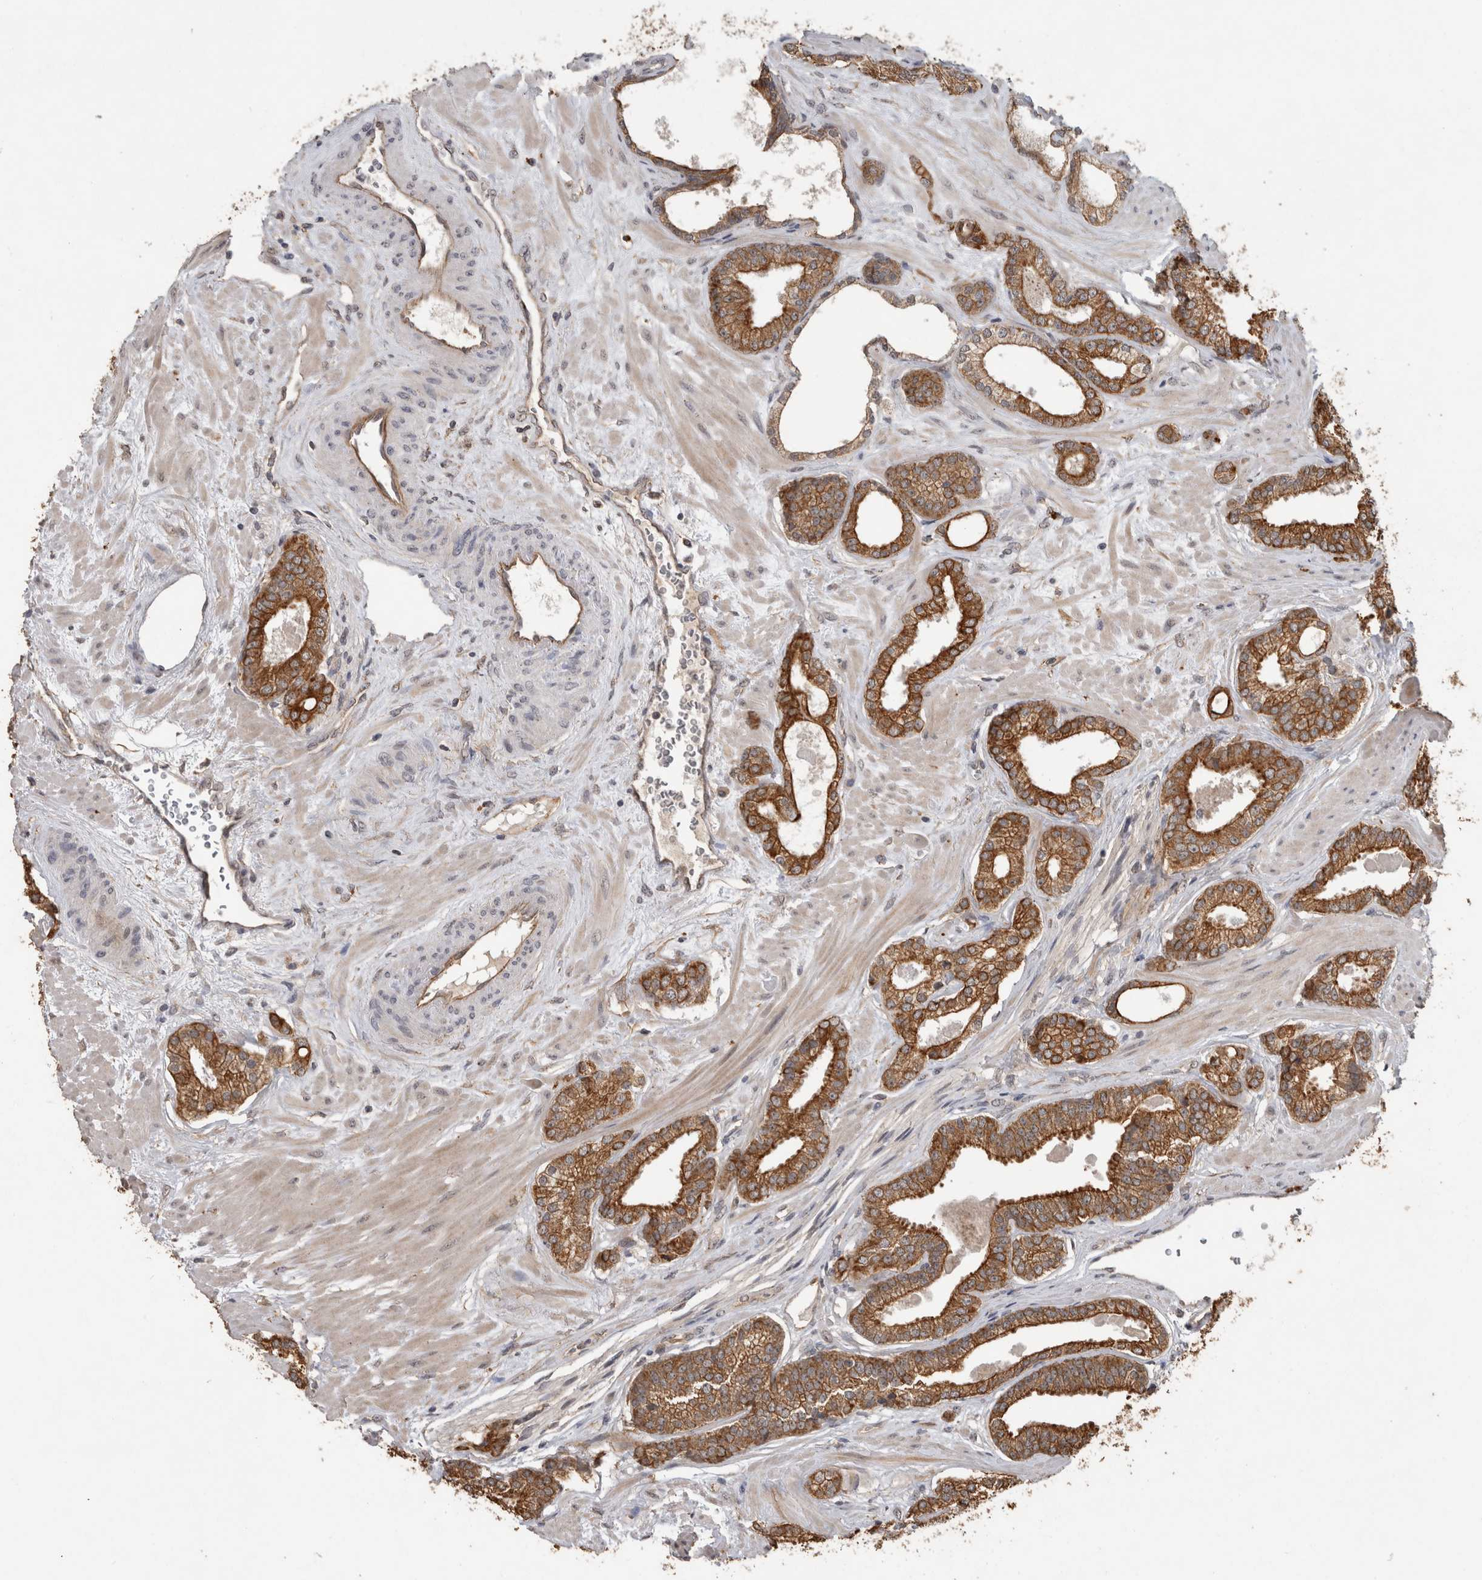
{"staining": {"intensity": "strong", "quantity": ">75%", "location": "cytoplasmic/membranous"}, "tissue": "prostate cancer", "cell_type": "Tumor cells", "image_type": "cancer", "snomed": [{"axis": "morphology", "description": "Adenocarcinoma, Low grade"}, {"axis": "topography", "description": "Prostate"}], "caption": "A histopathology image of prostate cancer (adenocarcinoma (low-grade)) stained for a protein shows strong cytoplasmic/membranous brown staining in tumor cells.", "gene": "RHPN1", "patient": {"sex": "male", "age": 70}}